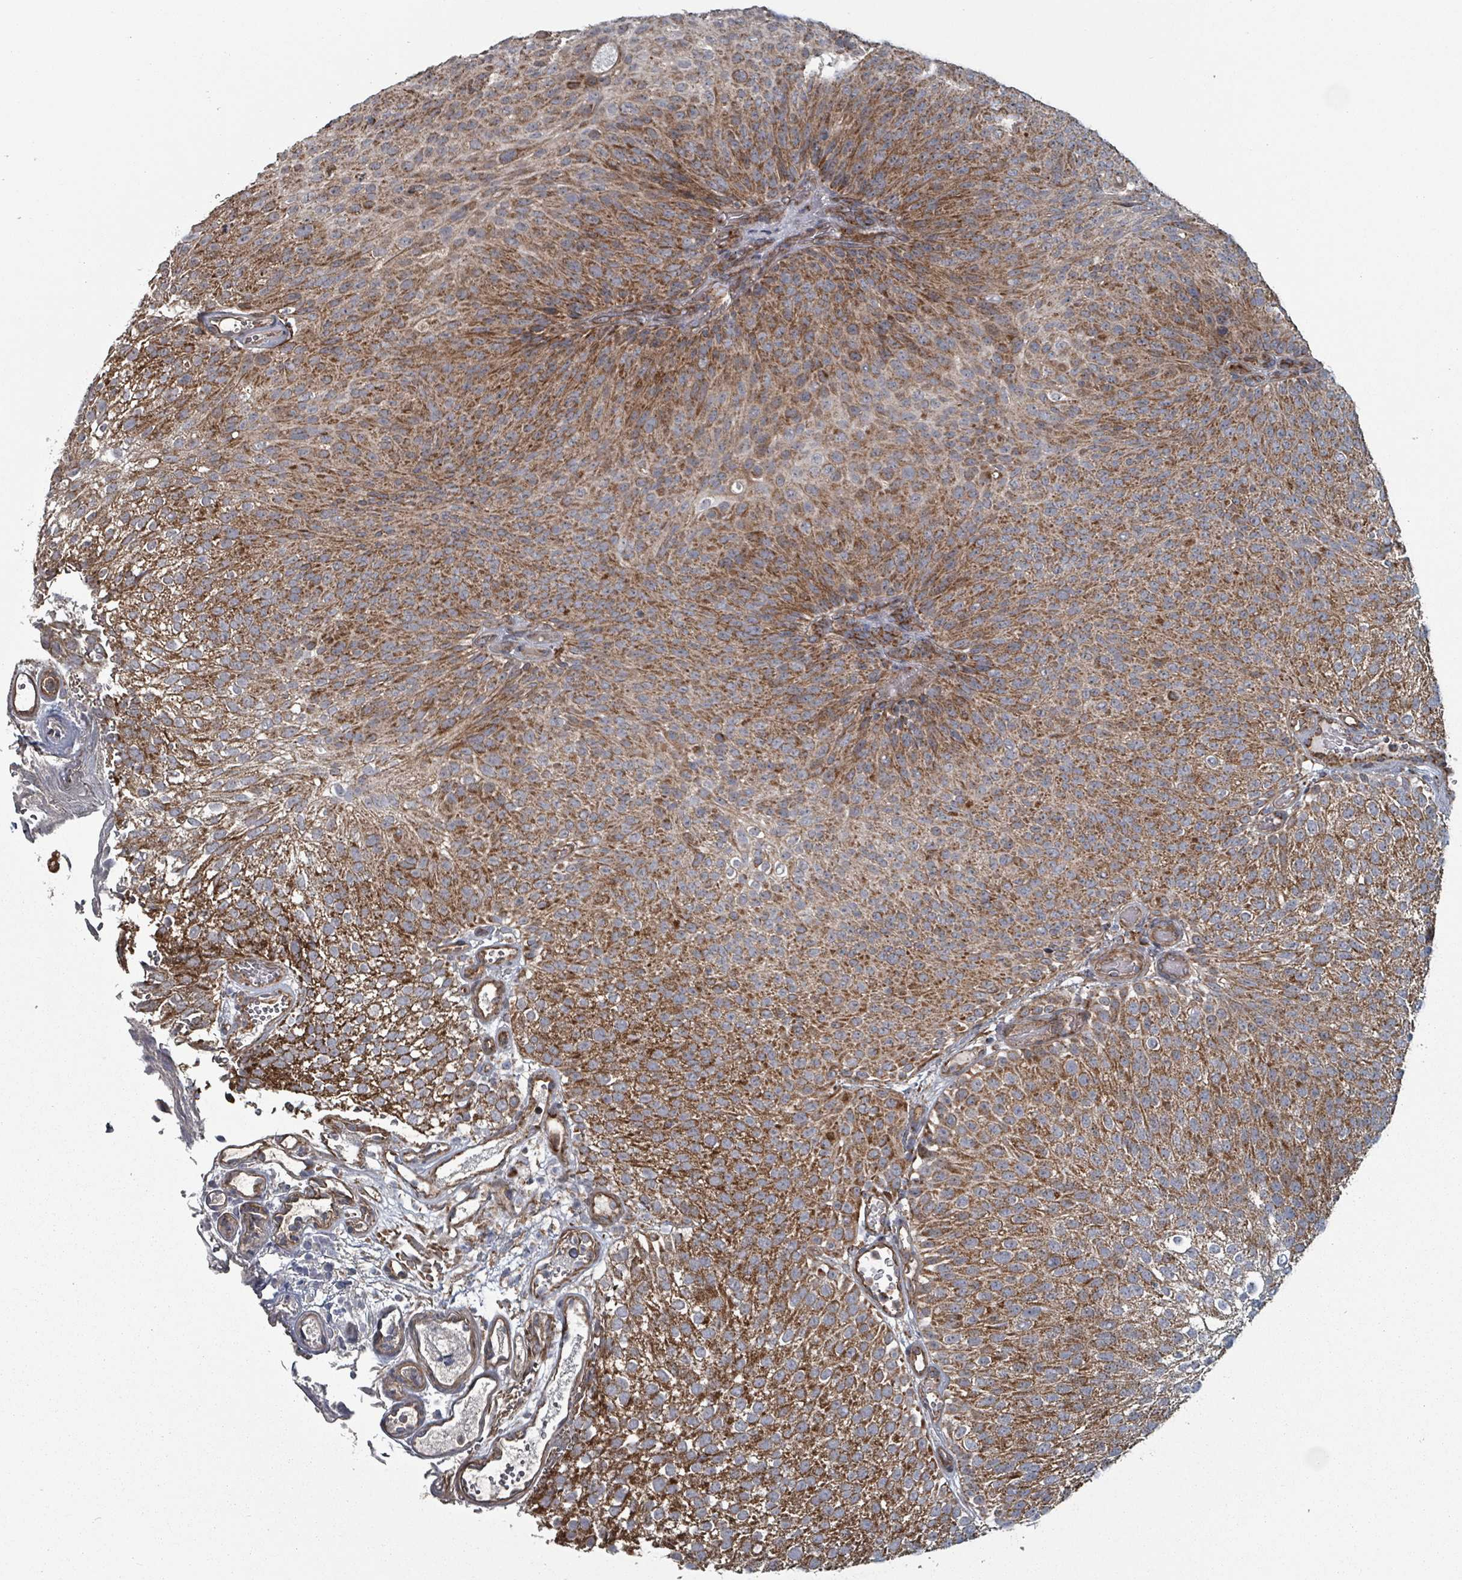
{"staining": {"intensity": "moderate", "quantity": ">75%", "location": "cytoplasmic/membranous"}, "tissue": "urothelial cancer", "cell_type": "Tumor cells", "image_type": "cancer", "snomed": [{"axis": "morphology", "description": "Urothelial carcinoma, Low grade"}, {"axis": "topography", "description": "Urinary bladder"}], "caption": "The immunohistochemical stain shows moderate cytoplasmic/membranous staining in tumor cells of urothelial cancer tissue.", "gene": "MRPL4", "patient": {"sex": "male", "age": 78}}